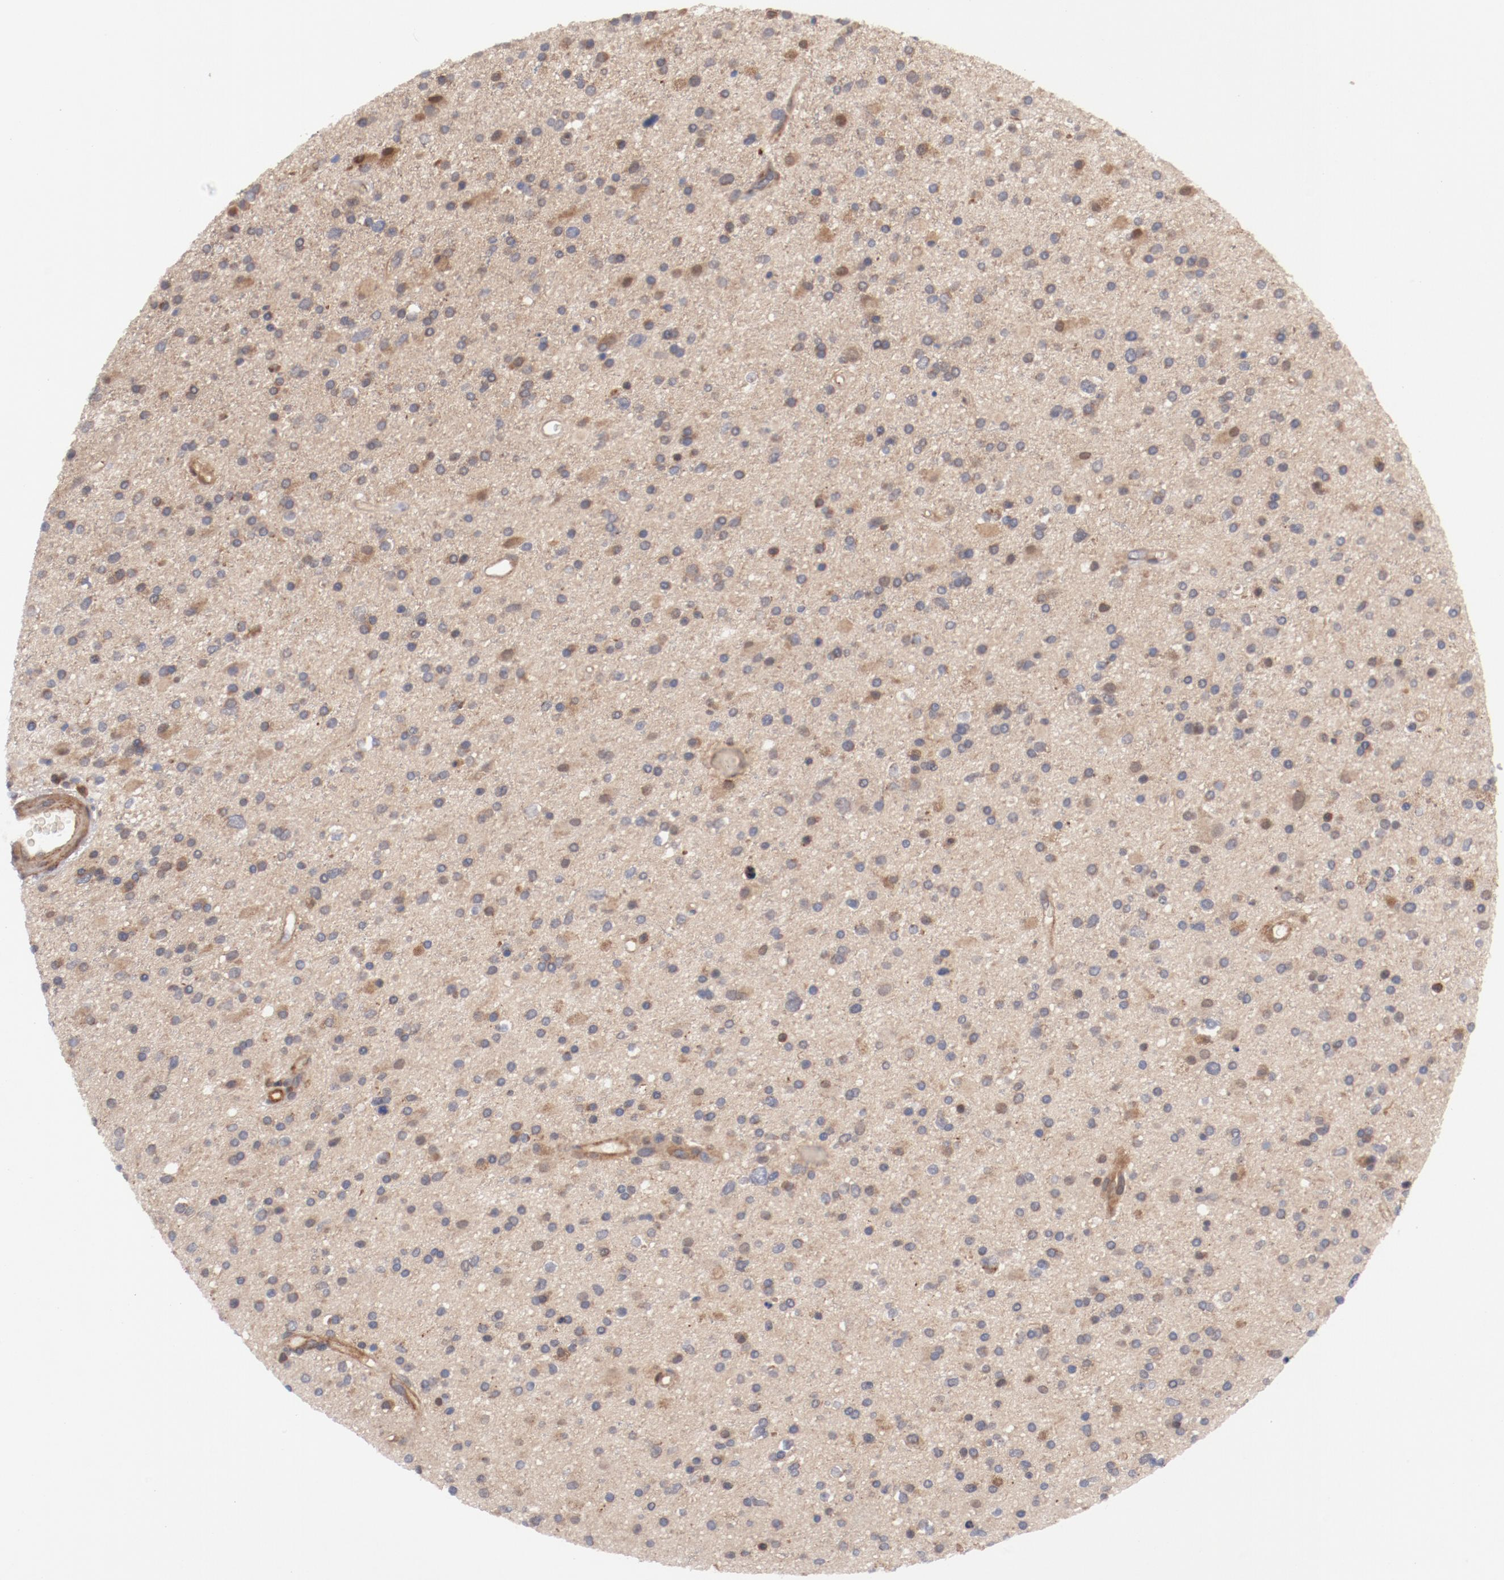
{"staining": {"intensity": "weak", "quantity": ">75%", "location": "cytoplasmic/membranous"}, "tissue": "glioma", "cell_type": "Tumor cells", "image_type": "cancer", "snomed": [{"axis": "morphology", "description": "Glioma, malignant, High grade"}, {"axis": "topography", "description": "Brain"}], "caption": "Tumor cells show low levels of weak cytoplasmic/membranous positivity in about >75% of cells in human glioma.", "gene": "GUF1", "patient": {"sex": "male", "age": 33}}